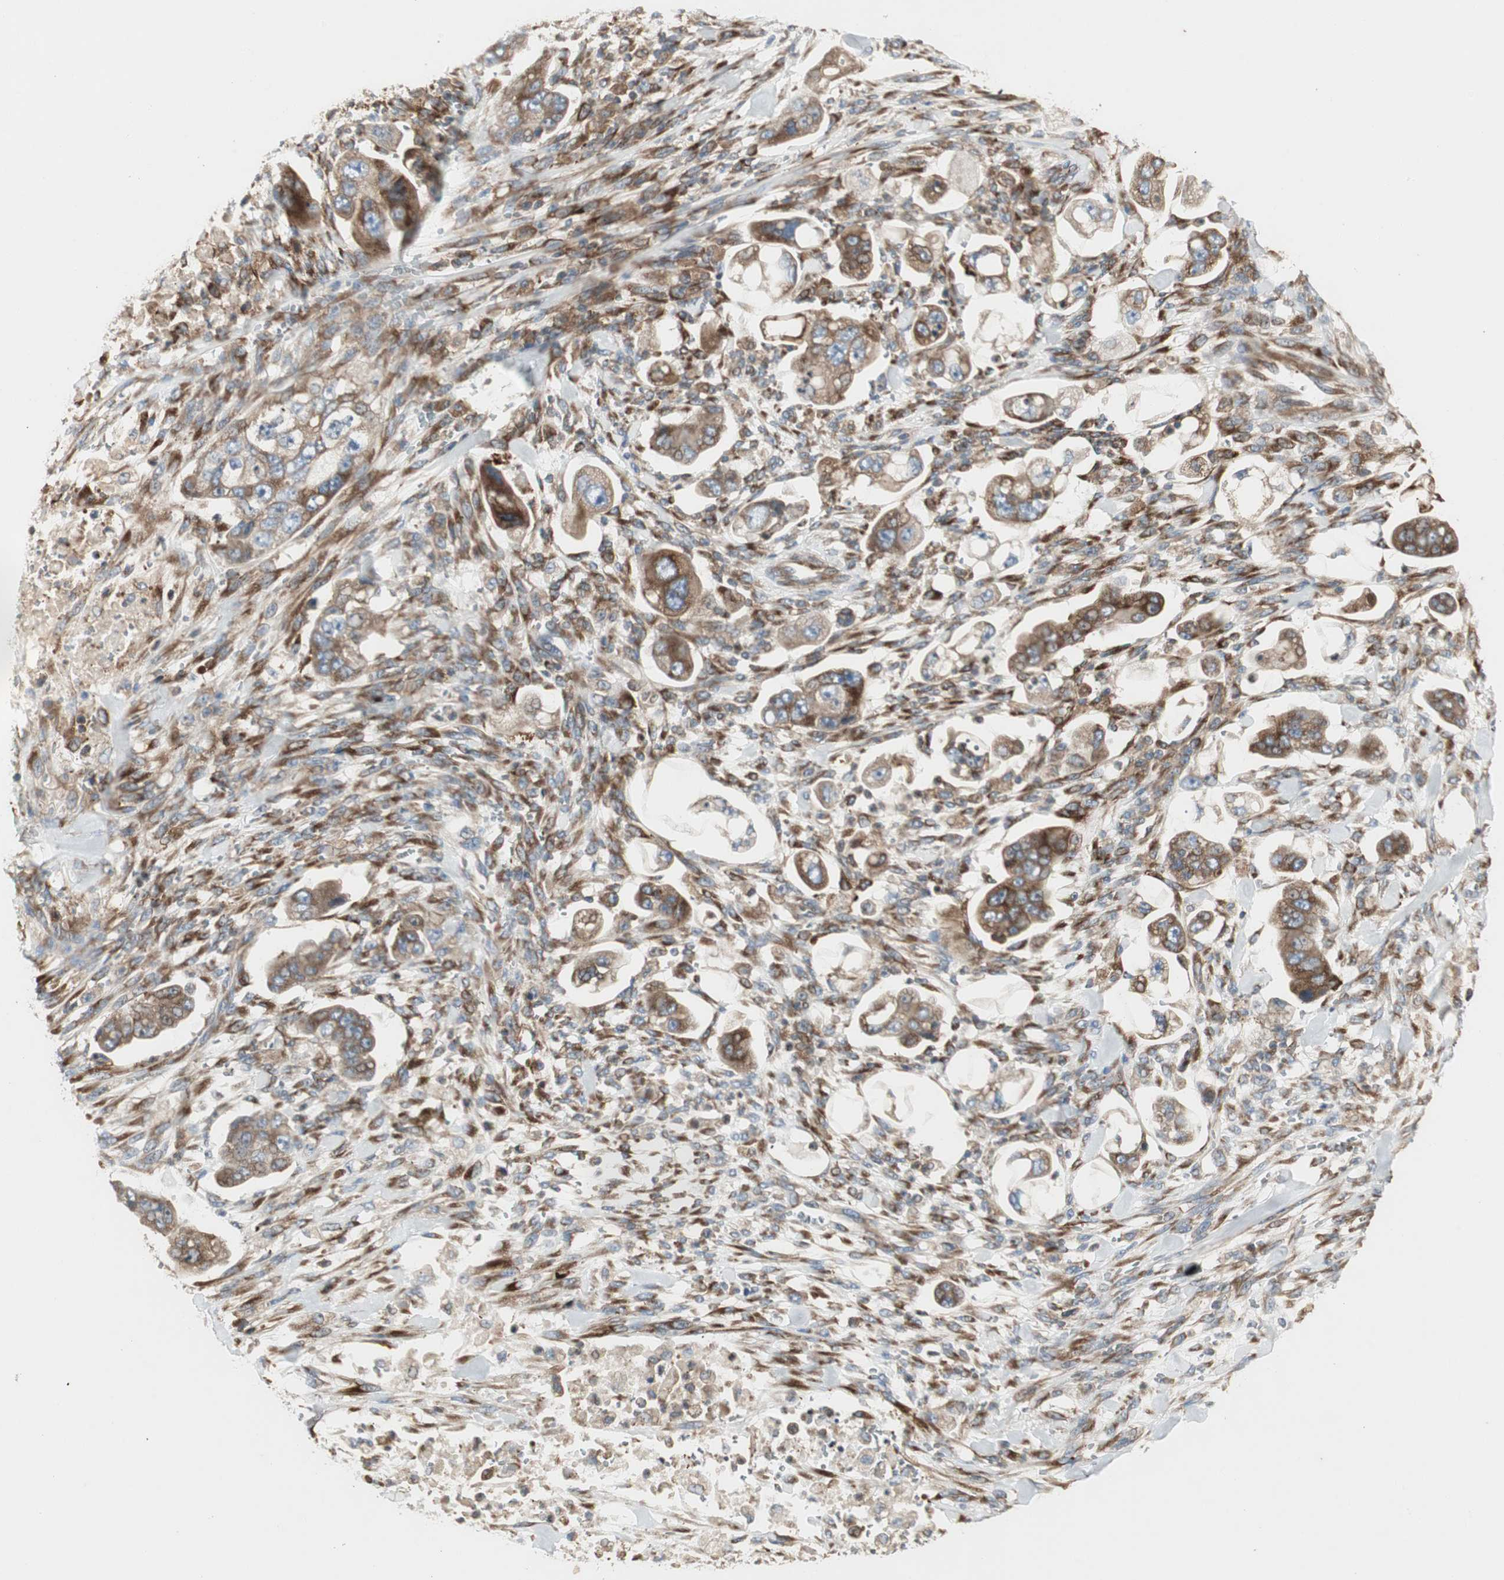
{"staining": {"intensity": "moderate", "quantity": ">75%", "location": "cytoplasmic/membranous"}, "tissue": "stomach cancer", "cell_type": "Tumor cells", "image_type": "cancer", "snomed": [{"axis": "morphology", "description": "Adenocarcinoma, NOS"}, {"axis": "topography", "description": "Stomach"}], "caption": "Protein expression by IHC displays moderate cytoplasmic/membranous expression in about >75% of tumor cells in stomach cancer (adenocarcinoma).", "gene": "H6PD", "patient": {"sex": "male", "age": 62}}